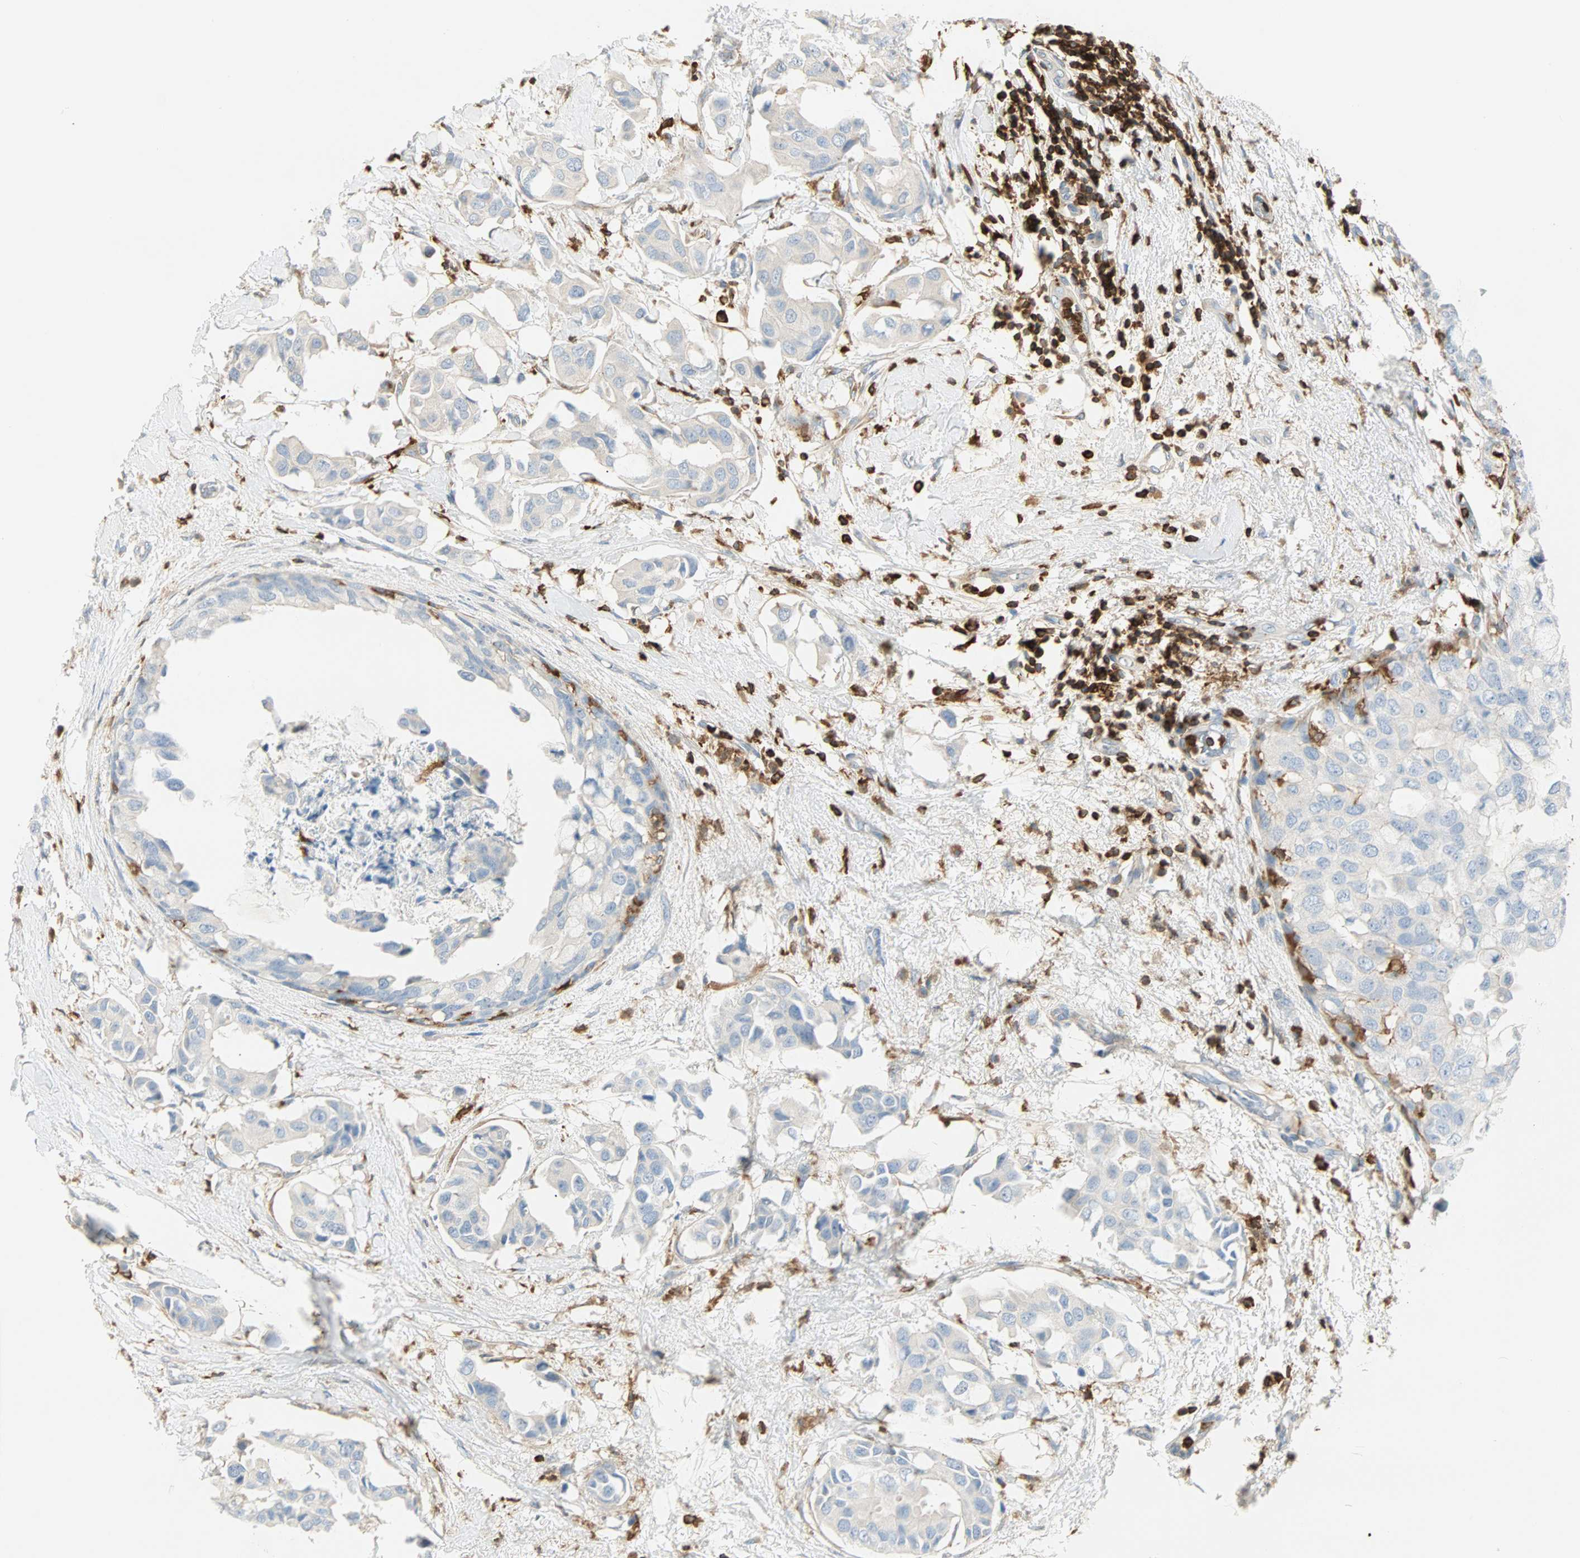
{"staining": {"intensity": "negative", "quantity": "none", "location": "none"}, "tissue": "breast cancer", "cell_type": "Tumor cells", "image_type": "cancer", "snomed": [{"axis": "morphology", "description": "Duct carcinoma"}, {"axis": "topography", "description": "Breast"}], "caption": "Immunohistochemistry (IHC) photomicrograph of neoplastic tissue: human breast cancer stained with DAB shows no significant protein positivity in tumor cells. (DAB (3,3'-diaminobenzidine) IHC with hematoxylin counter stain).", "gene": "FMNL1", "patient": {"sex": "female", "age": 40}}